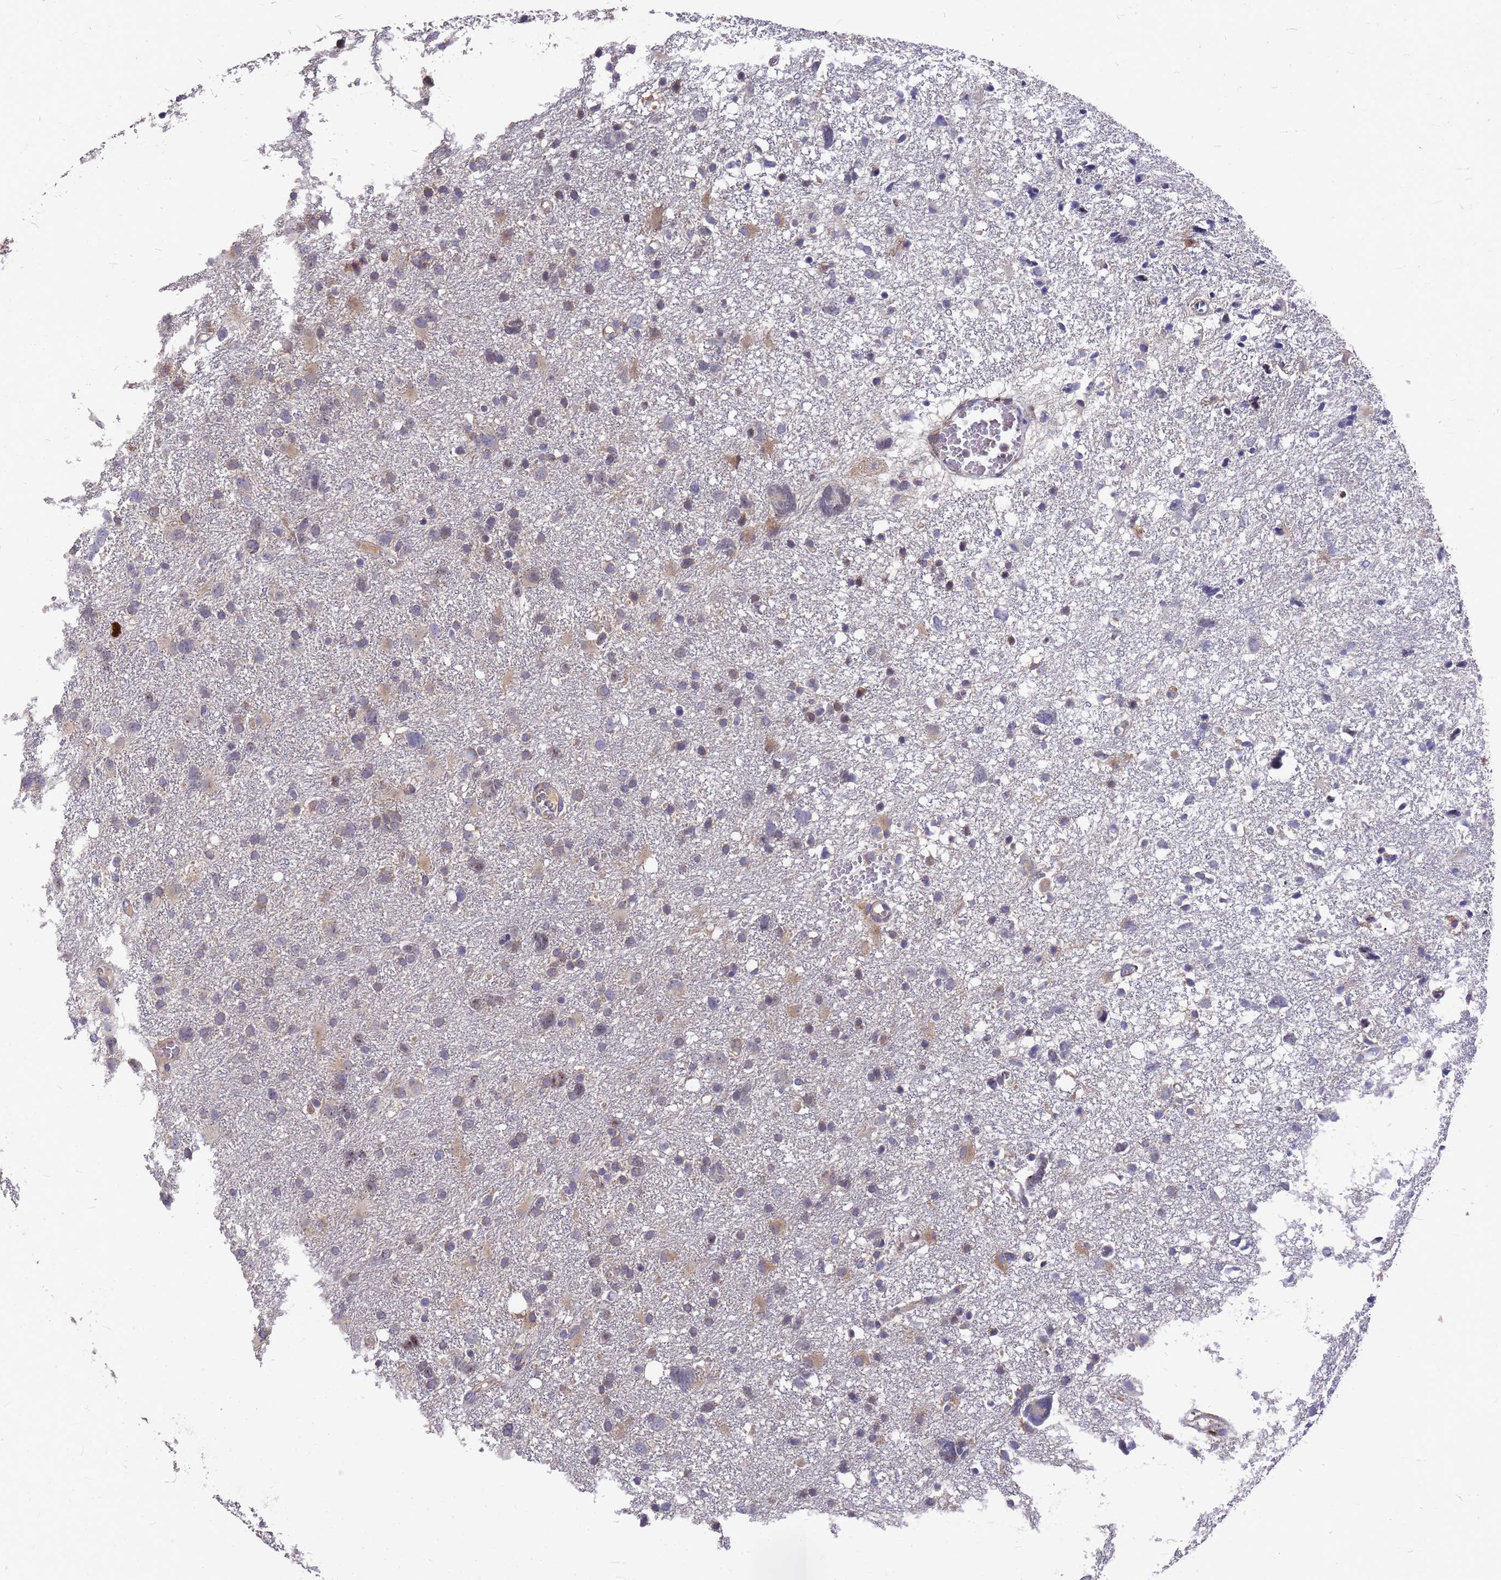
{"staining": {"intensity": "weak", "quantity": "<25%", "location": "cytoplasmic/membranous"}, "tissue": "glioma", "cell_type": "Tumor cells", "image_type": "cancer", "snomed": [{"axis": "morphology", "description": "Glioma, malignant, High grade"}, {"axis": "topography", "description": "Brain"}], "caption": "This is an immunohistochemistry (IHC) micrograph of glioma. There is no positivity in tumor cells.", "gene": "ZNF717", "patient": {"sex": "male", "age": 61}}